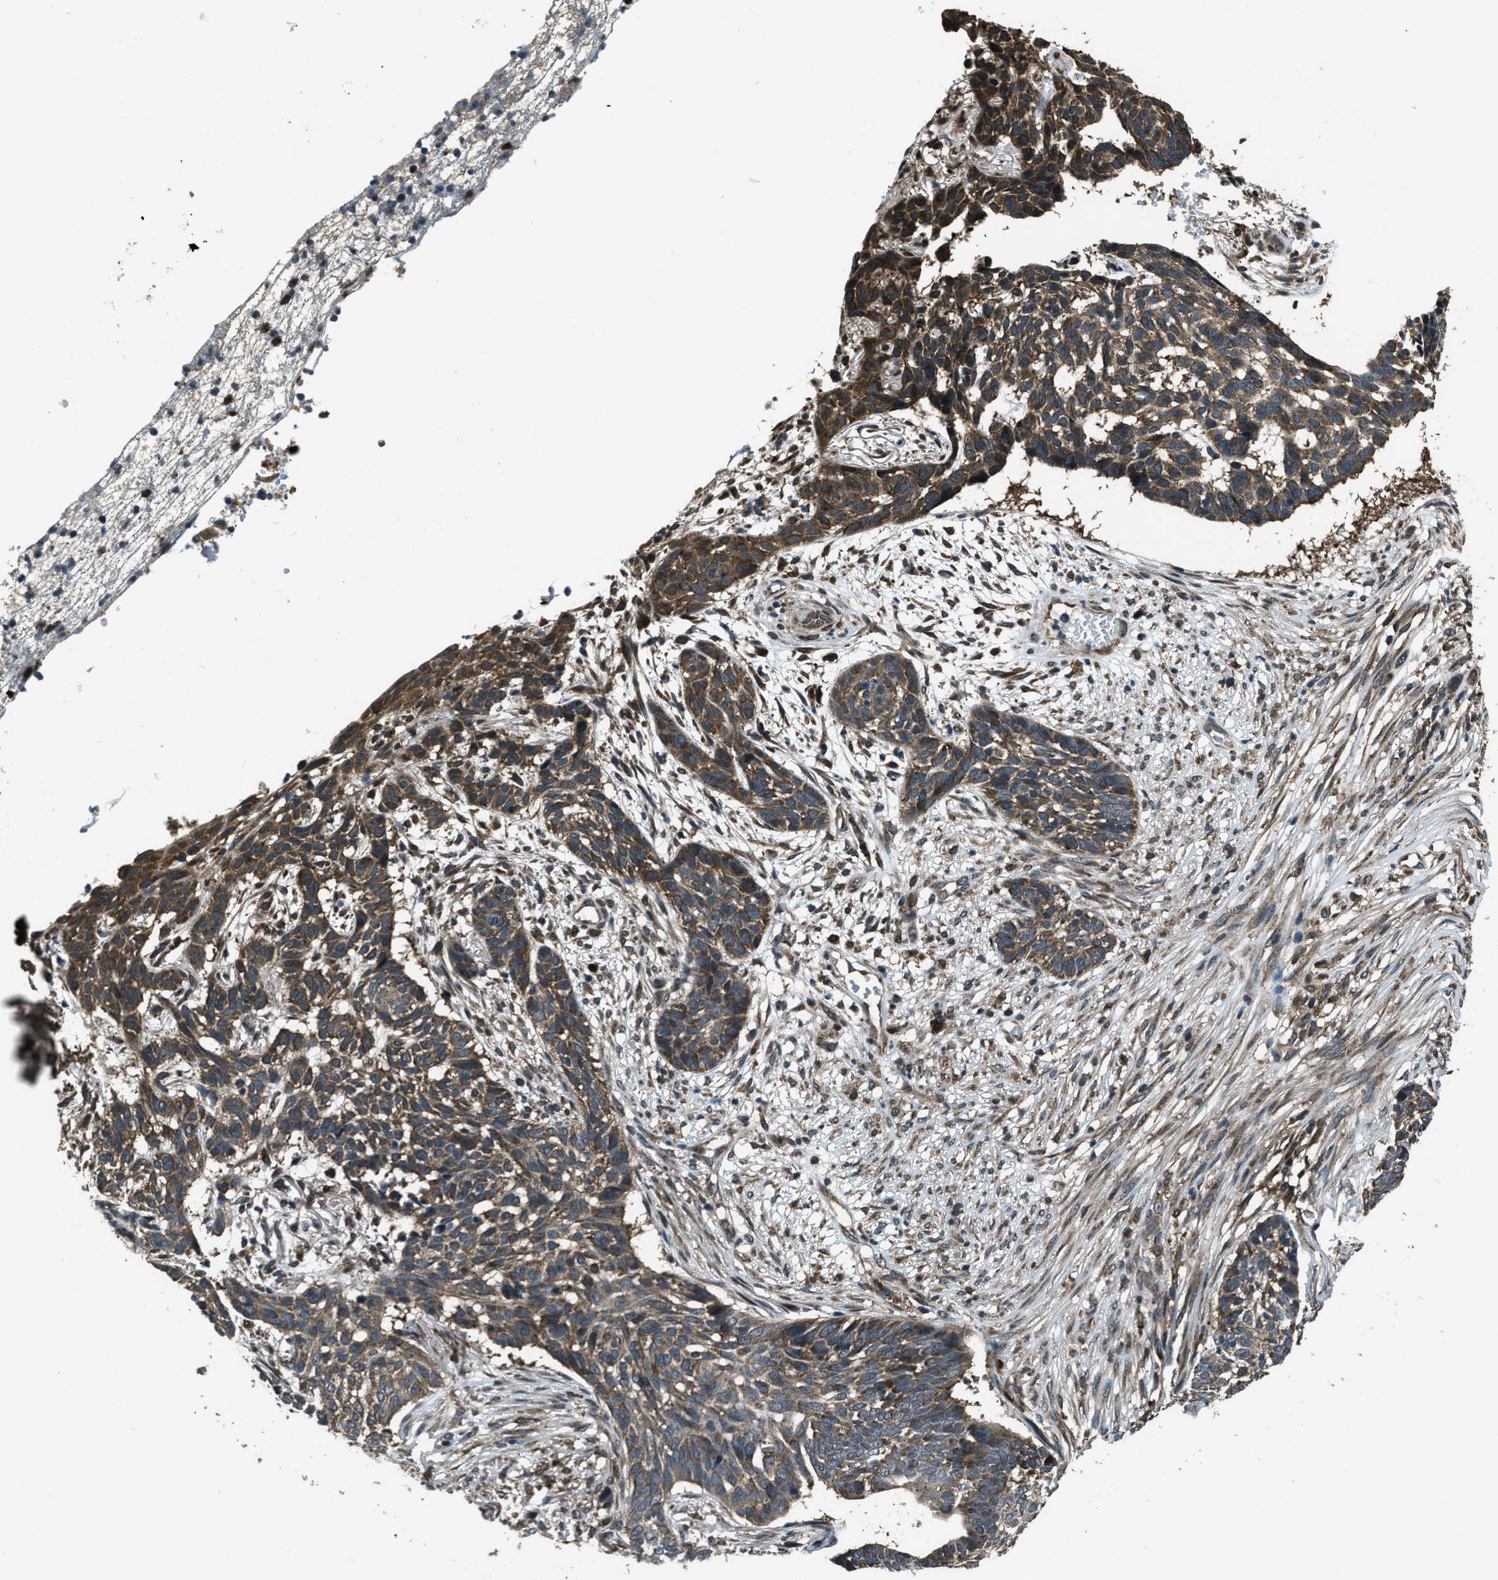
{"staining": {"intensity": "moderate", "quantity": "25%-75%", "location": "cytoplasmic/membranous"}, "tissue": "skin cancer", "cell_type": "Tumor cells", "image_type": "cancer", "snomed": [{"axis": "morphology", "description": "Basal cell carcinoma"}, {"axis": "topography", "description": "Skin"}], "caption": "Tumor cells show medium levels of moderate cytoplasmic/membranous staining in about 25%-75% of cells in human skin cancer.", "gene": "TRIM4", "patient": {"sex": "male", "age": 85}}